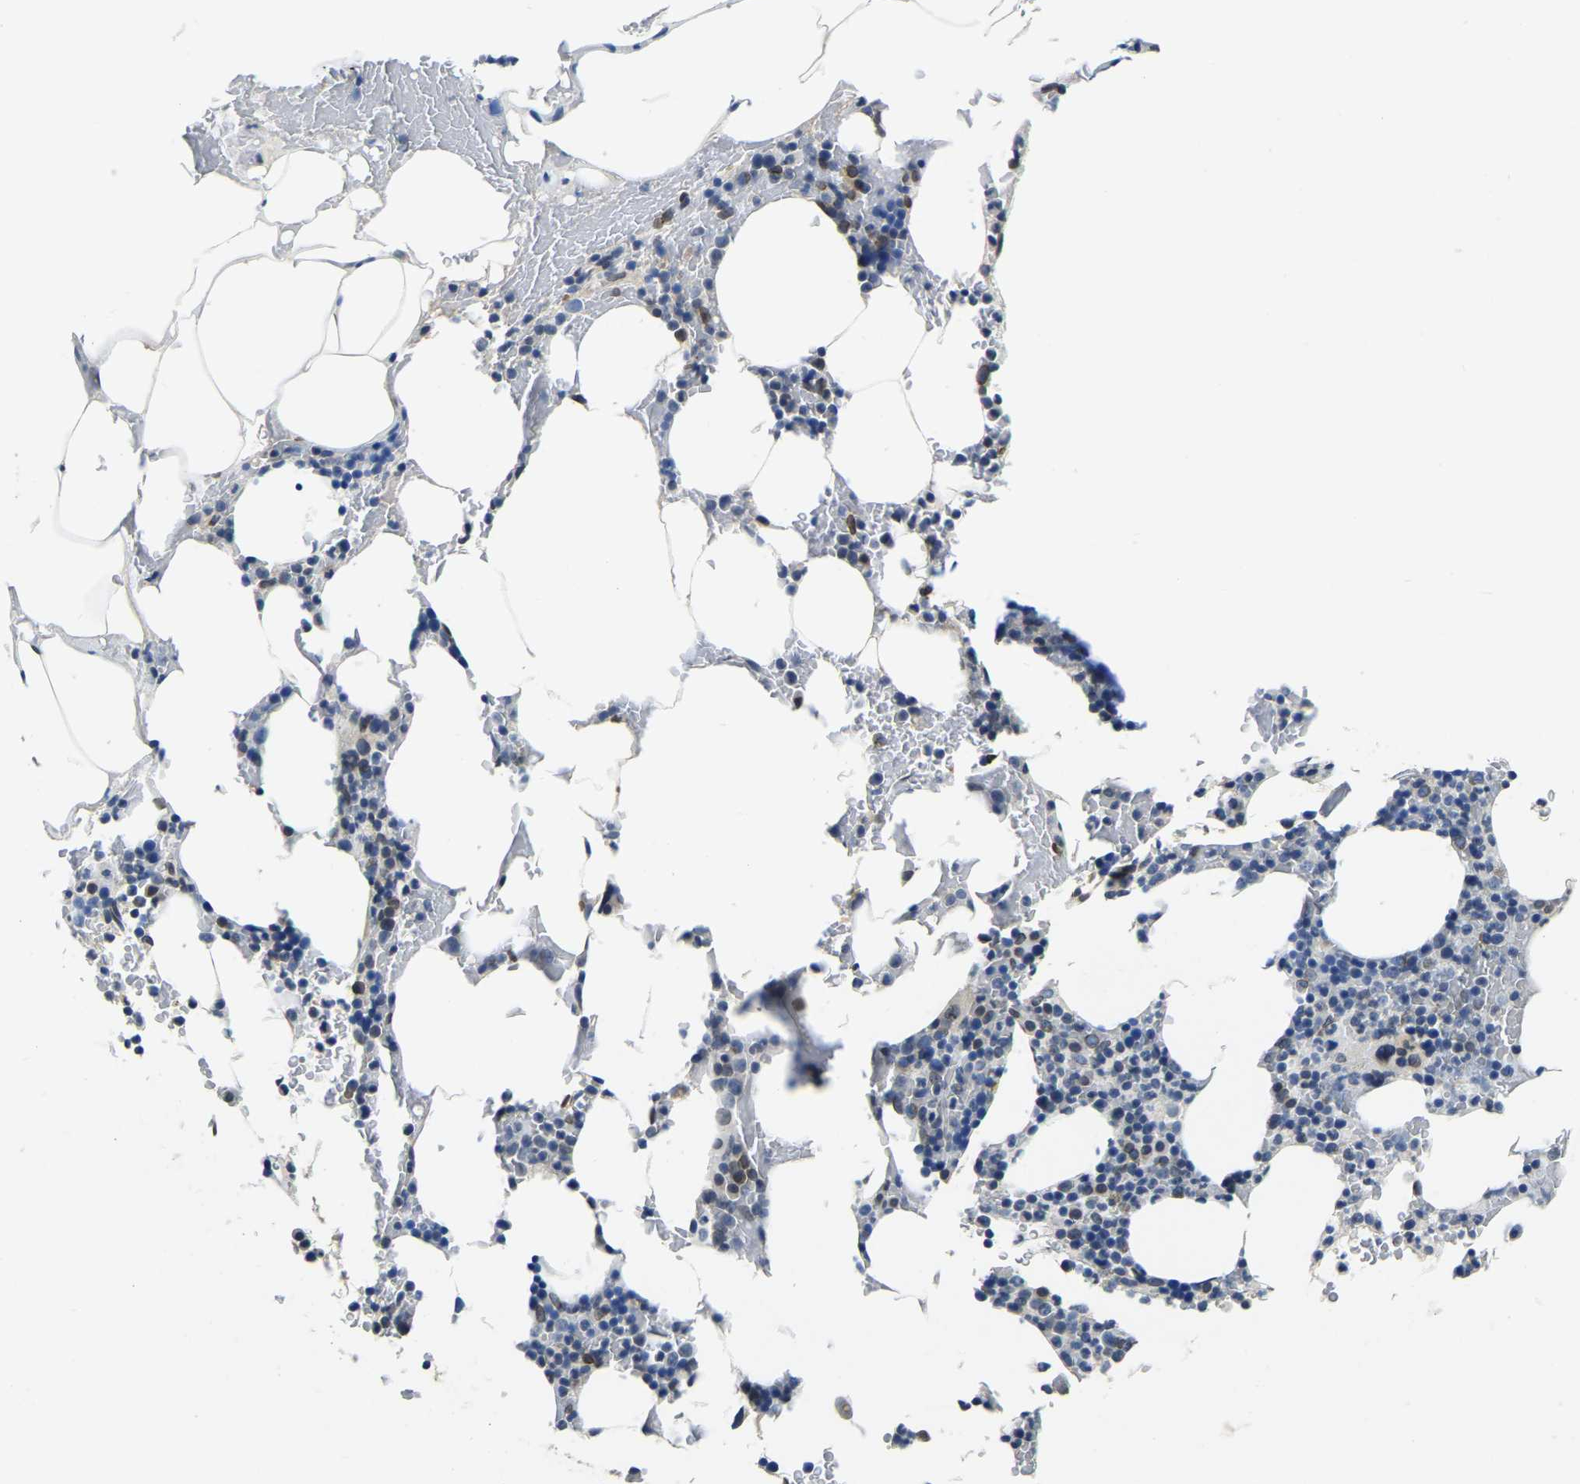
{"staining": {"intensity": "weak", "quantity": "<25%", "location": "cytoplasmic/membranous,nuclear"}, "tissue": "bone marrow", "cell_type": "Hematopoietic cells", "image_type": "normal", "snomed": [{"axis": "morphology", "description": "Normal tissue, NOS"}, {"axis": "topography", "description": "Bone marrow"}], "caption": "Immunohistochemistry (IHC) of benign human bone marrow exhibits no positivity in hematopoietic cells.", "gene": "RANBP2", "patient": {"sex": "female", "age": 66}}